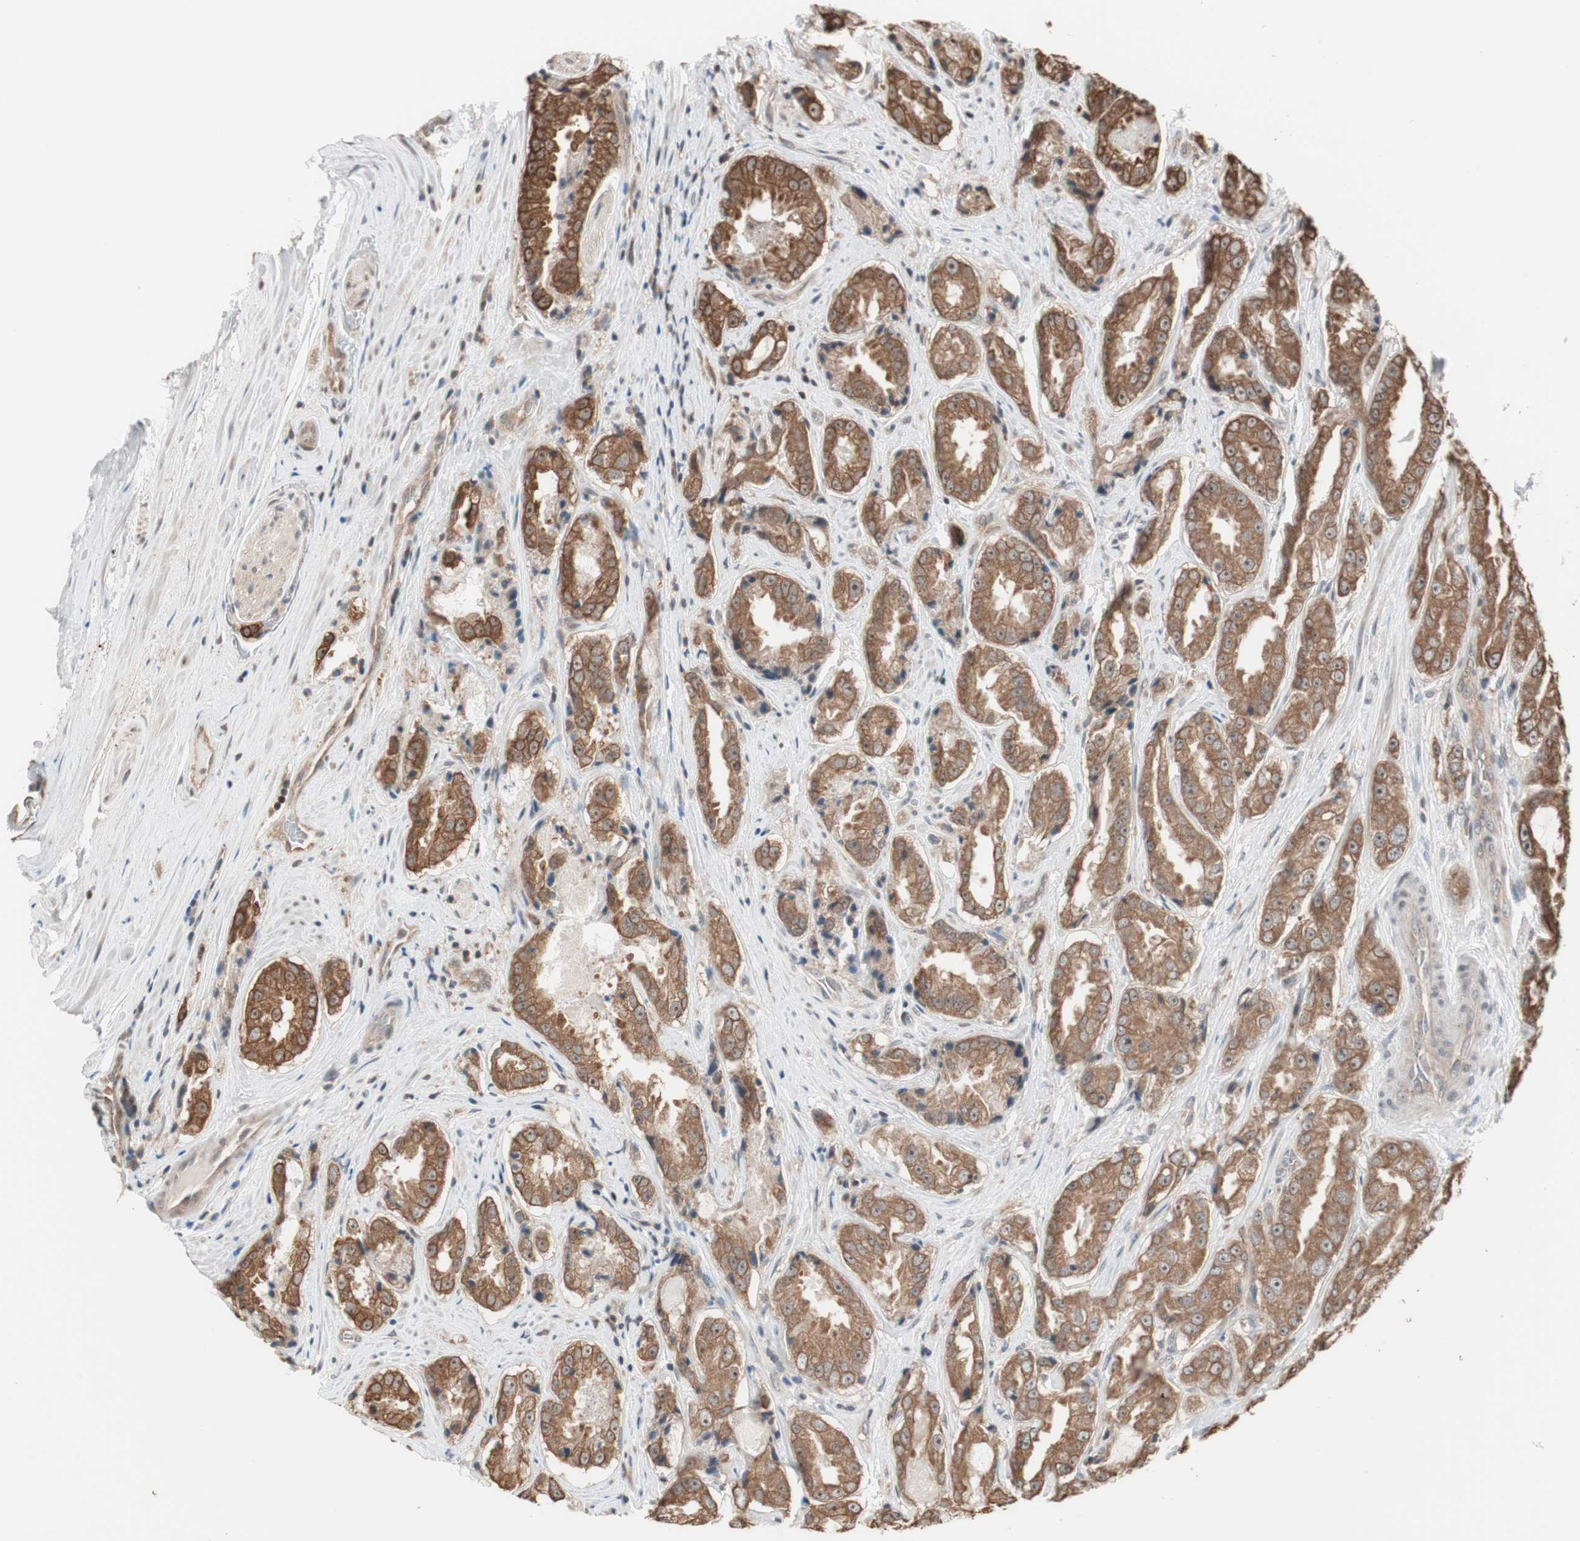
{"staining": {"intensity": "moderate", "quantity": ">75%", "location": "cytoplasmic/membranous"}, "tissue": "prostate cancer", "cell_type": "Tumor cells", "image_type": "cancer", "snomed": [{"axis": "morphology", "description": "Adenocarcinoma, High grade"}, {"axis": "topography", "description": "Prostate"}], "caption": "Protein analysis of prostate high-grade adenocarcinoma tissue exhibits moderate cytoplasmic/membranous positivity in about >75% of tumor cells.", "gene": "FBXO5", "patient": {"sex": "male", "age": 73}}